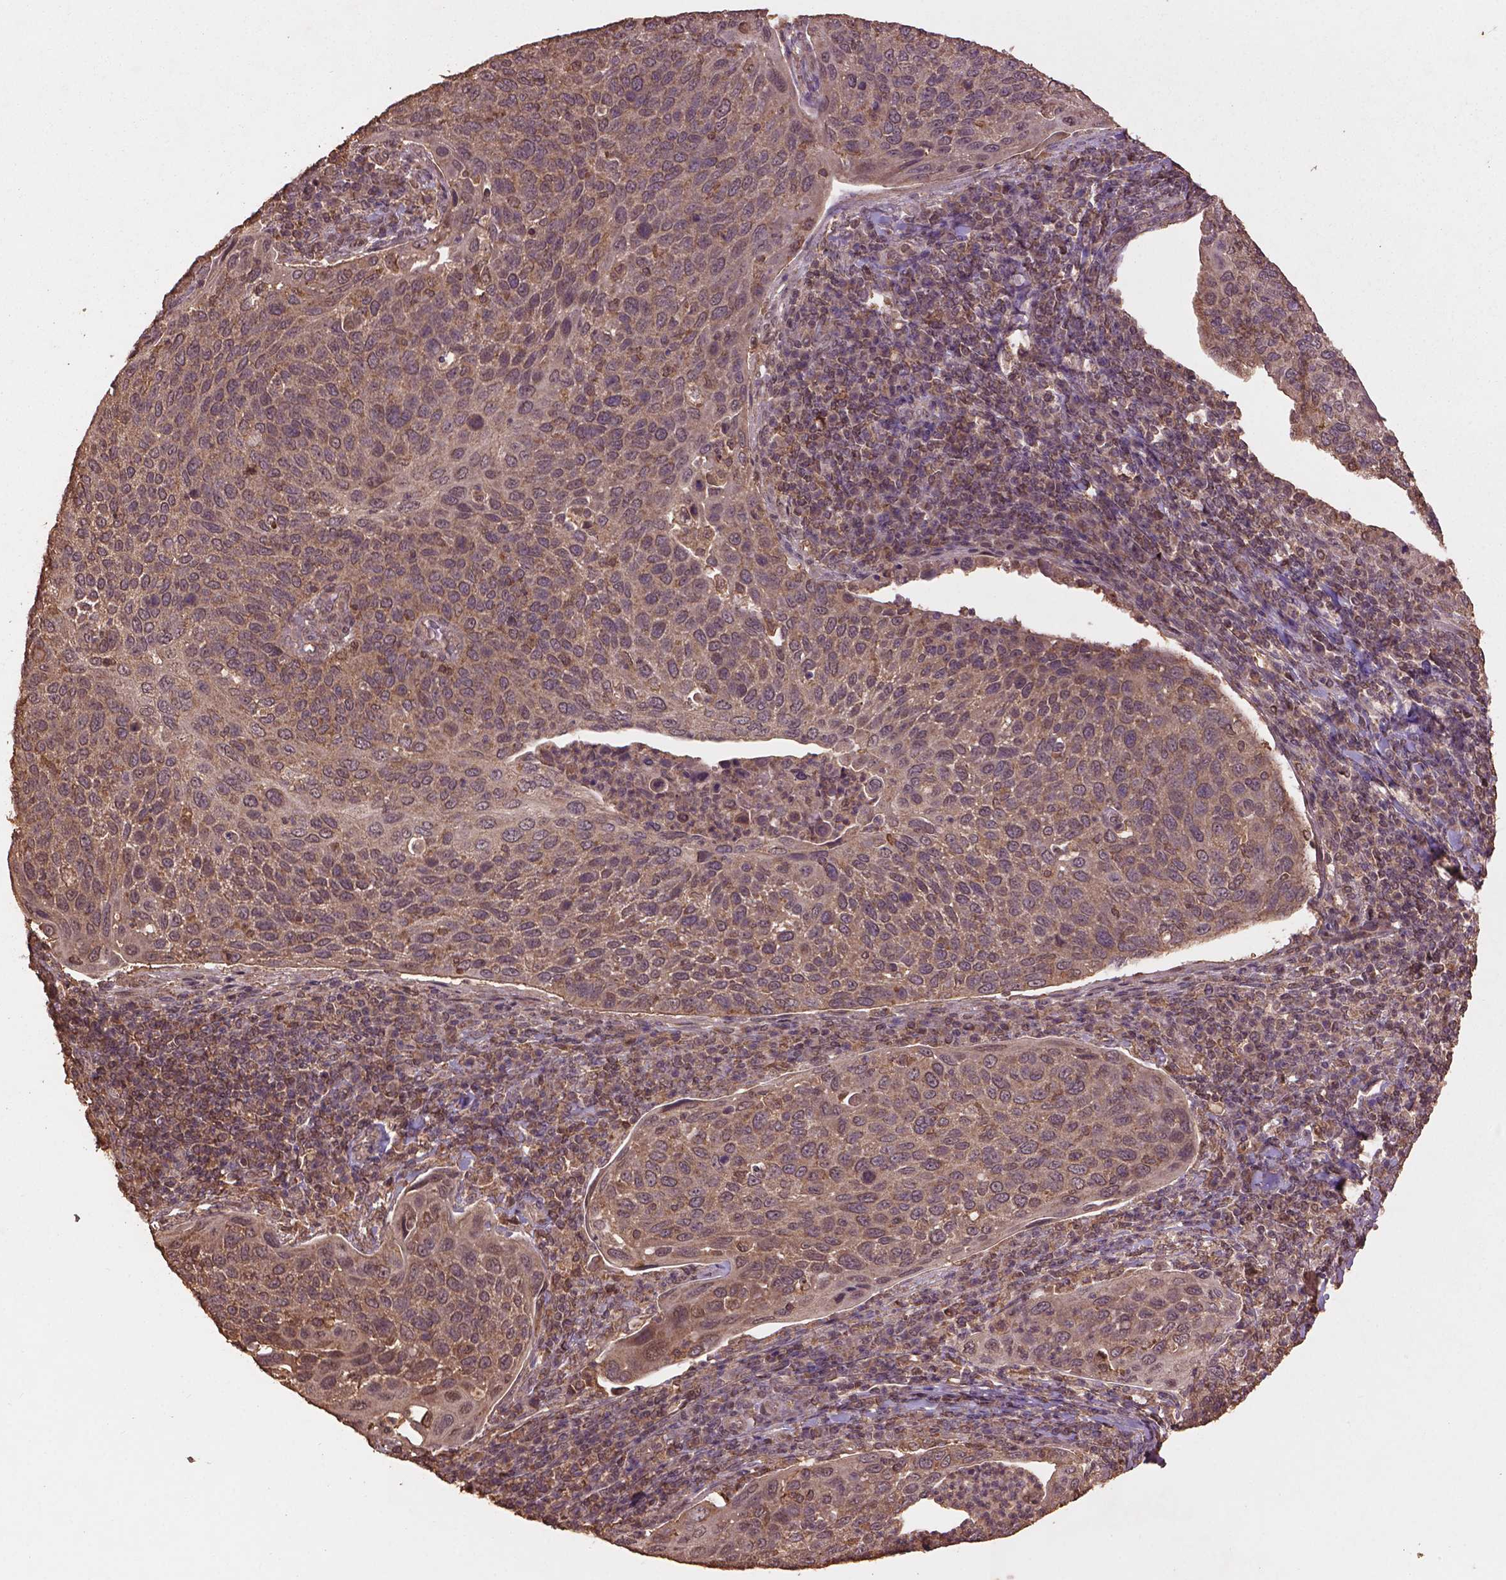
{"staining": {"intensity": "moderate", "quantity": ">75%", "location": "cytoplasmic/membranous"}, "tissue": "cervical cancer", "cell_type": "Tumor cells", "image_type": "cancer", "snomed": [{"axis": "morphology", "description": "Squamous cell carcinoma, NOS"}, {"axis": "topography", "description": "Cervix"}], "caption": "The immunohistochemical stain shows moderate cytoplasmic/membranous staining in tumor cells of cervical squamous cell carcinoma tissue.", "gene": "BABAM1", "patient": {"sex": "female", "age": 54}}